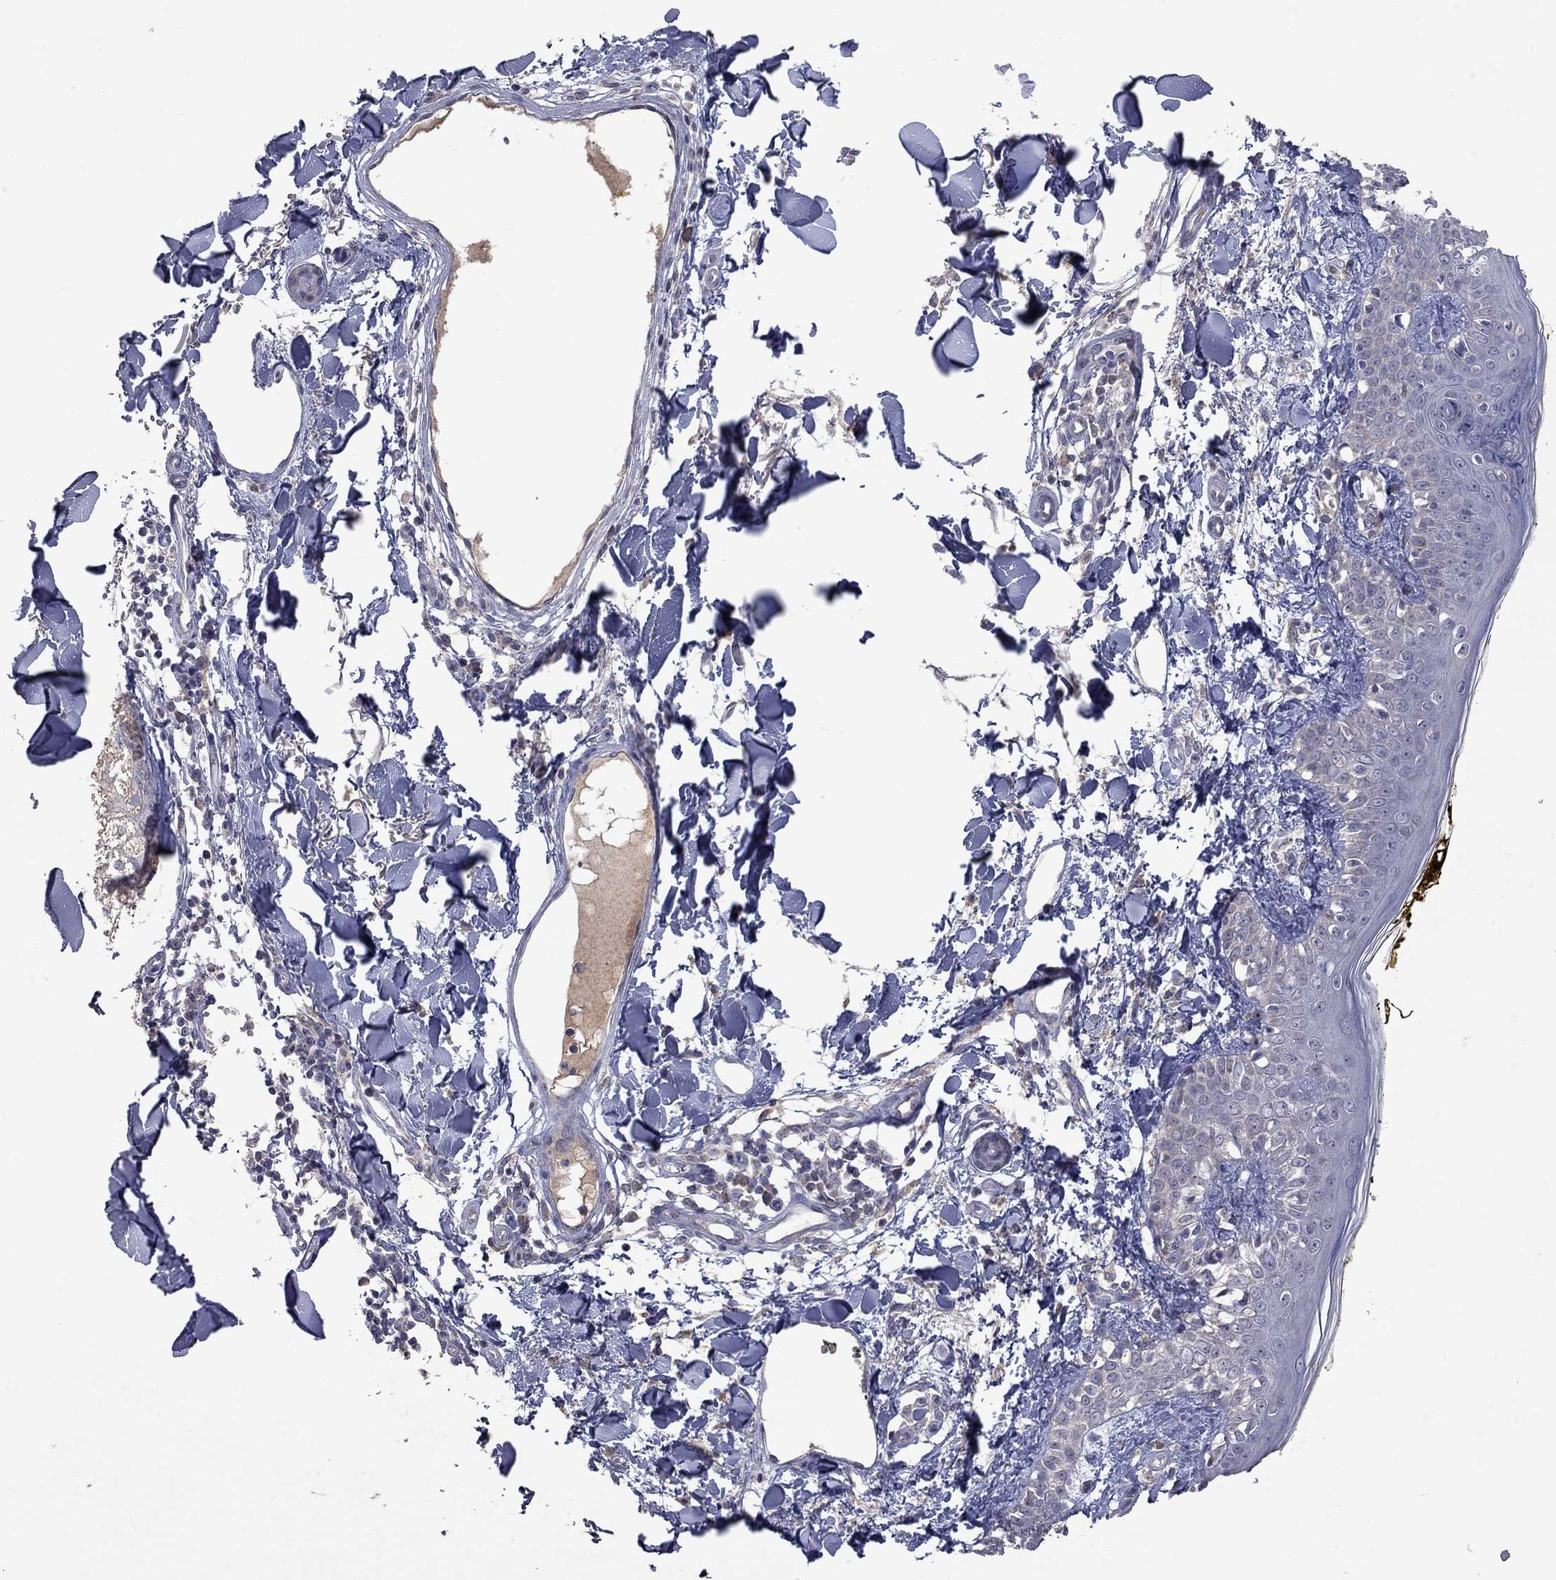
{"staining": {"intensity": "negative", "quantity": "none", "location": "none"}, "tissue": "skin", "cell_type": "Fibroblasts", "image_type": "normal", "snomed": [{"axis": "morphology", "description": "Normal tissue, NOS"}, {"axis": "topography", "description": "Skin"}], "caption": "High power microscopy photomicrograph of an IHC image of benign skin, revealing no significant expression in fibroblasts.", "gene": "HTR6", "patient": {"sex": "male", "age": 76}}